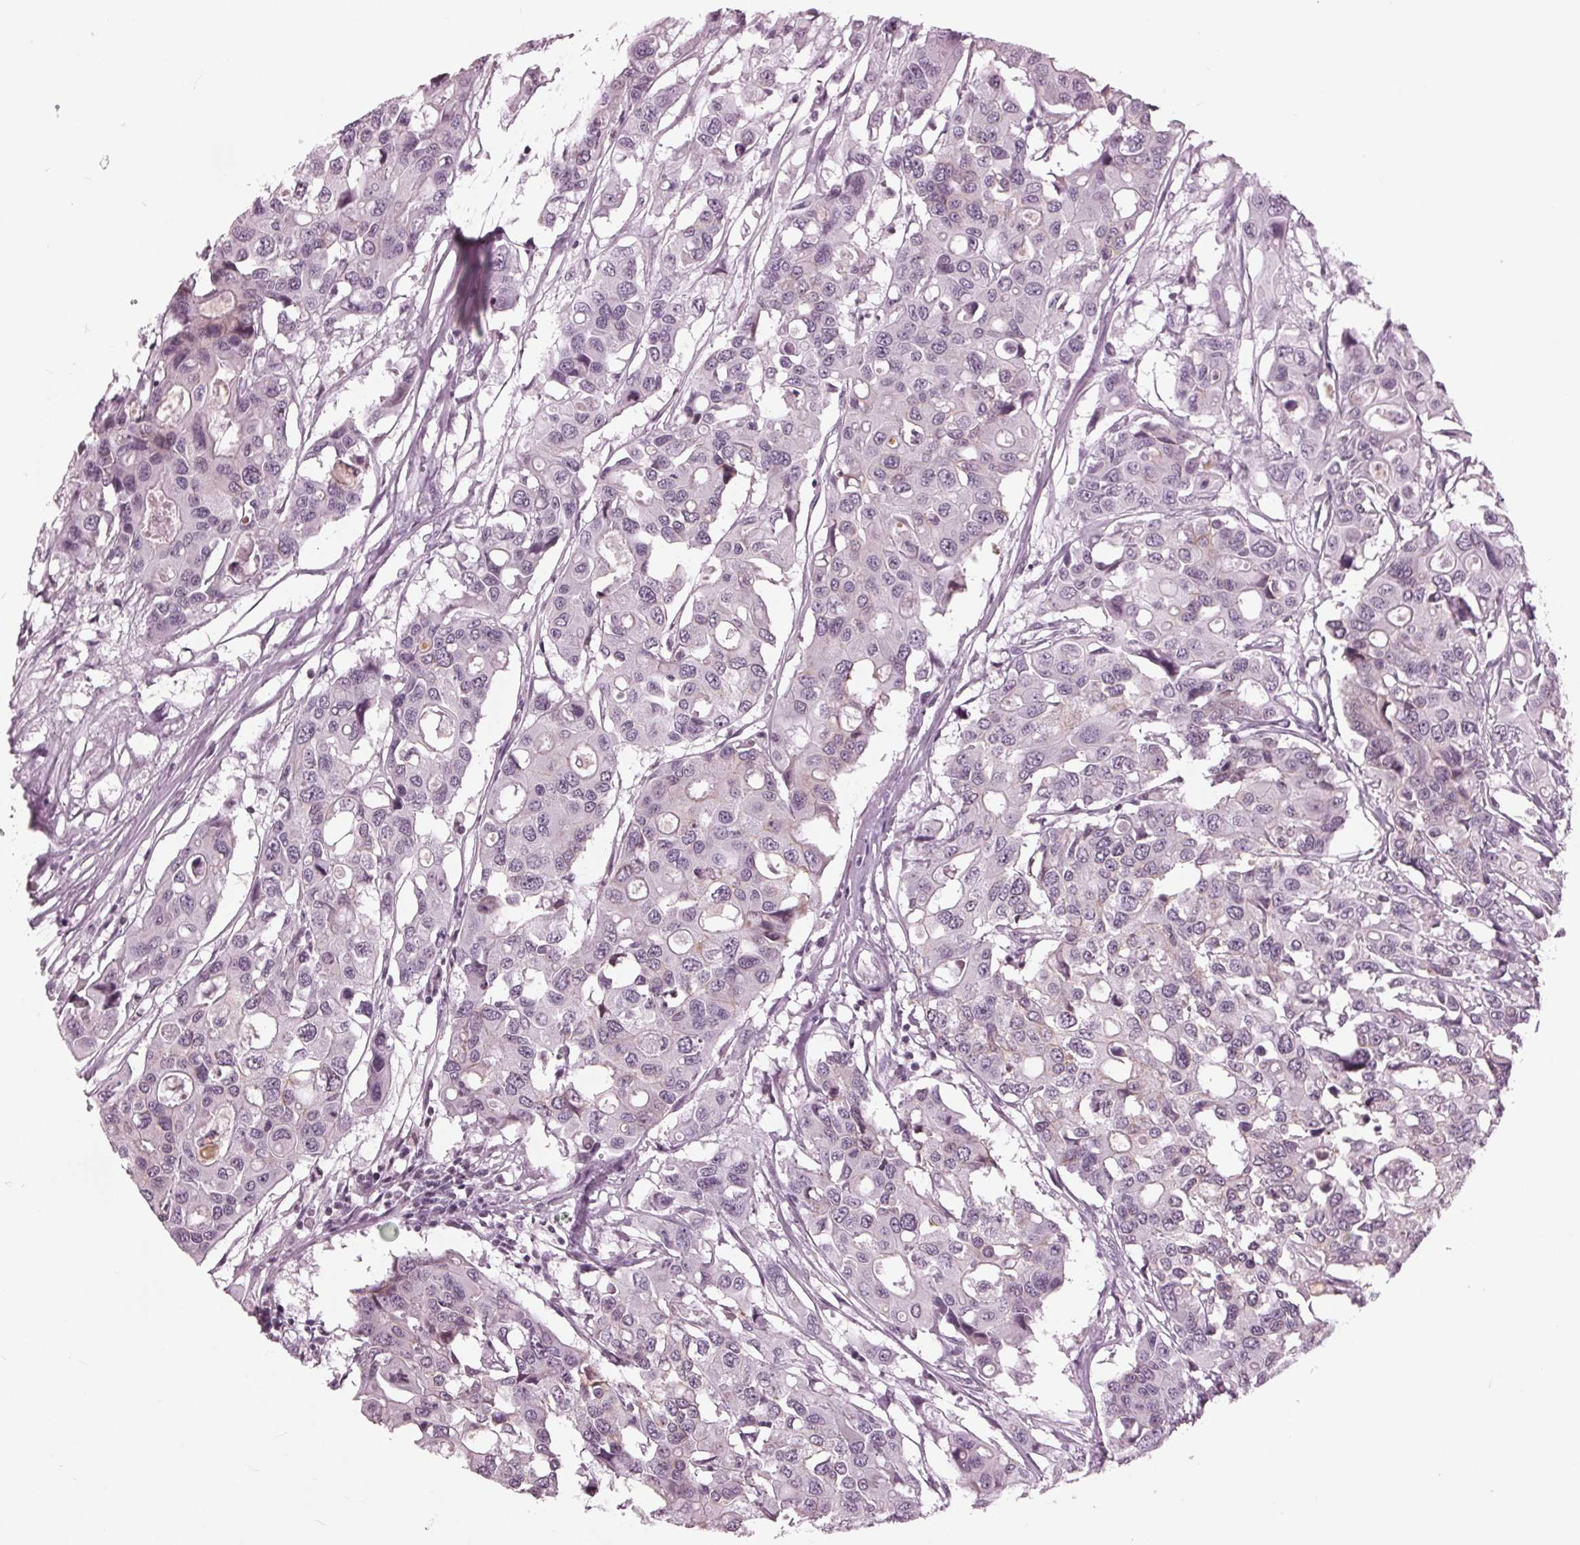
{"staining": {"intensity": "negative", "quantity": "none", "location": "none"}, "tissue": "colorectal cancer", "cell_type": "Tumor cells", "image_type": "cancer", "snomed": [{"axis": "morphology", "description": "Adenocarcinoma, NOS"}, {"axis": "topography", "description": "Colon"}], "caption": "Protein analysis of colorectal adenocarcinoma displays no significant expression in tumor cells.", "gene": "SLC9A4", "patient": {"sex": "male", "age": 77}}